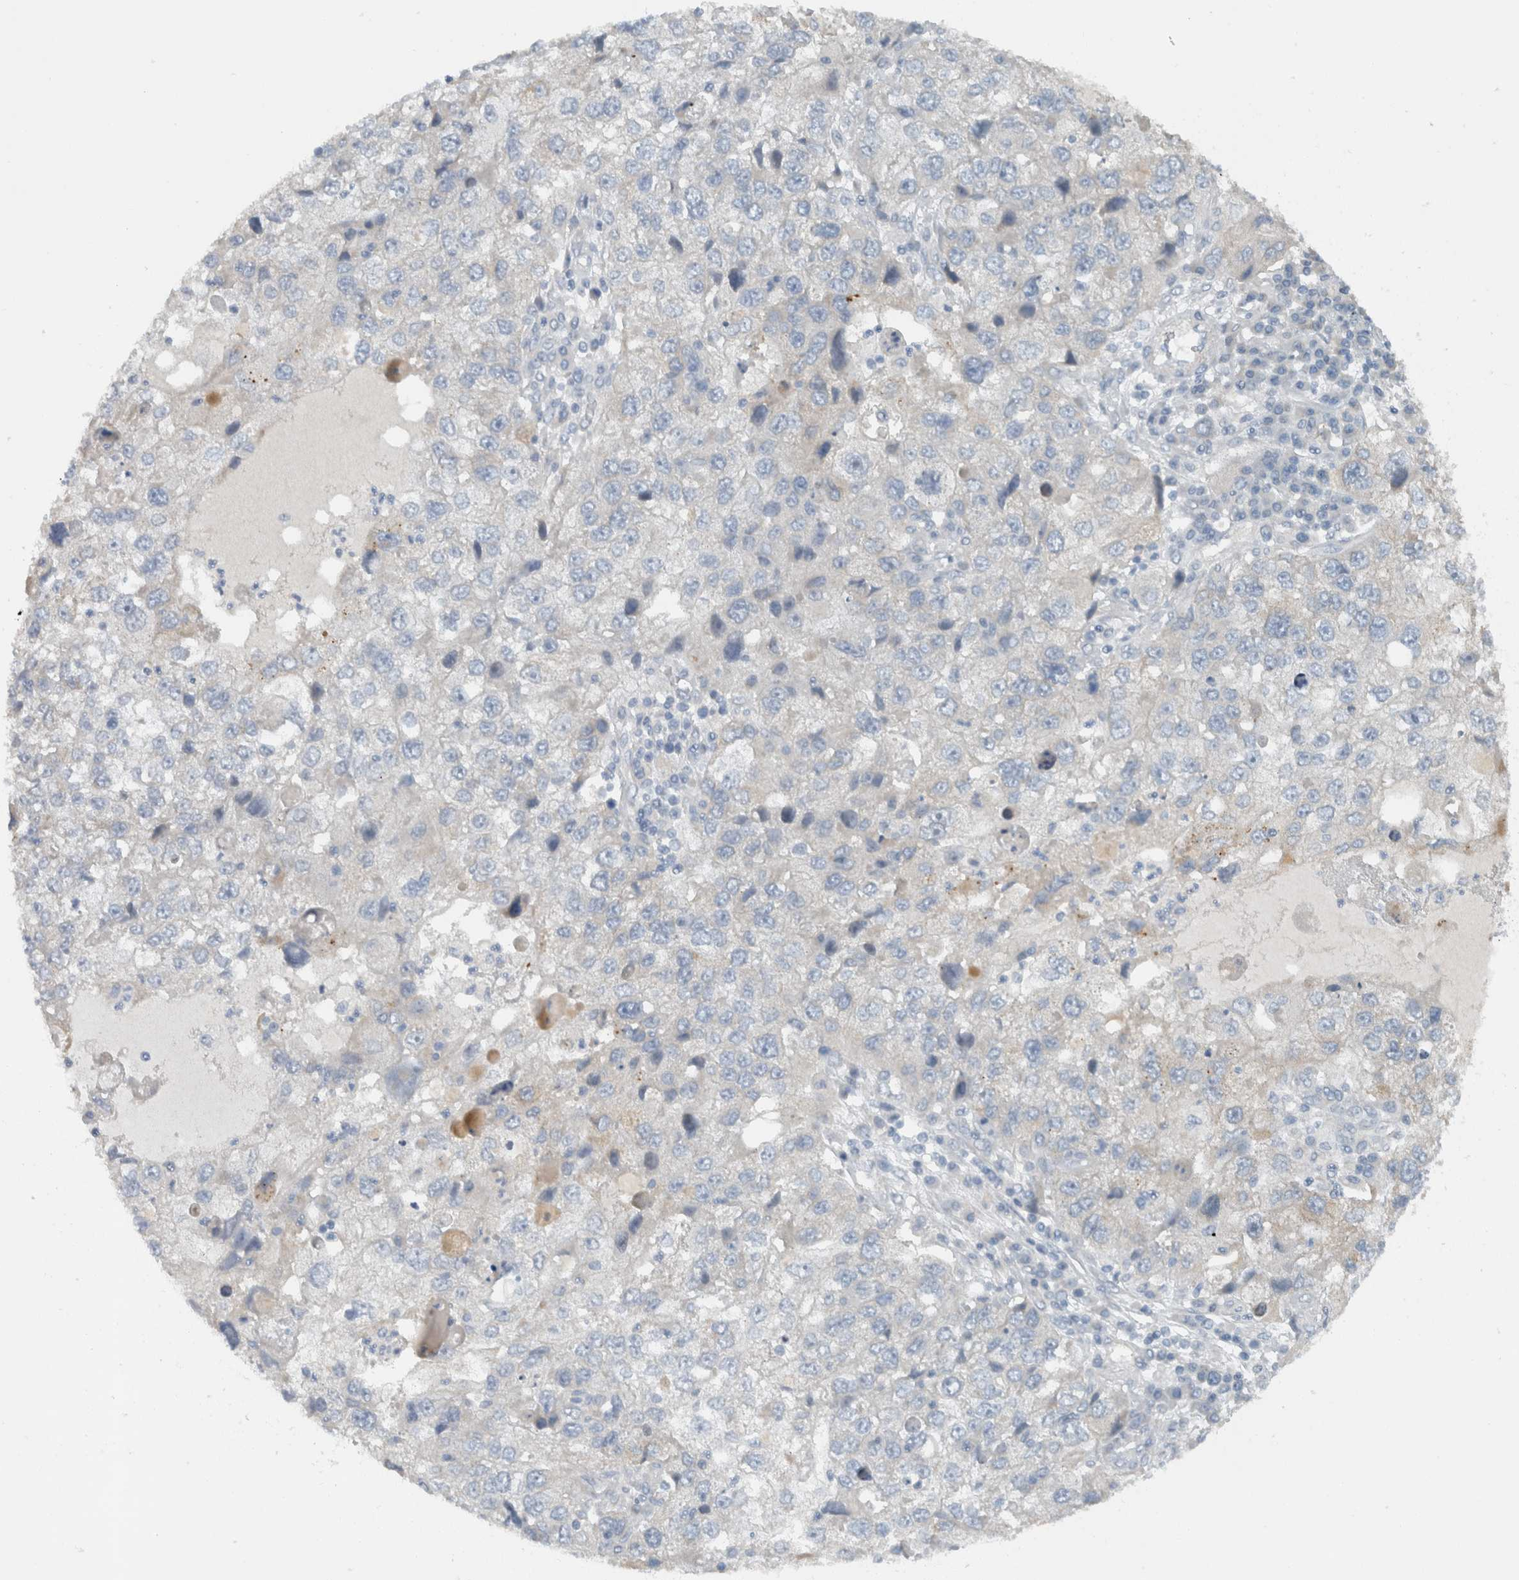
{"staining": {"intensity": "negative", "quantity": "none", "location": "none"}, "tissue": "endometrial cancer", "cell_type": "Tumor cells", "image_type": "cancer", "snomed": [{"axis": "morphology", "description": "Adenocarcinoma, NOS"}, {"axis": "topography", "description": "Endometrium"}], "caption": "Immunohistochemistry micrograph of neoplastic tissue: human endometrial adenocarcinoma stained with DAB (3,3'-diaminobenzidine) shows no significant protein expression in tumor cells.", "gene": "ERCC6L2", "patient": {"sex": "female", "age": 49}}